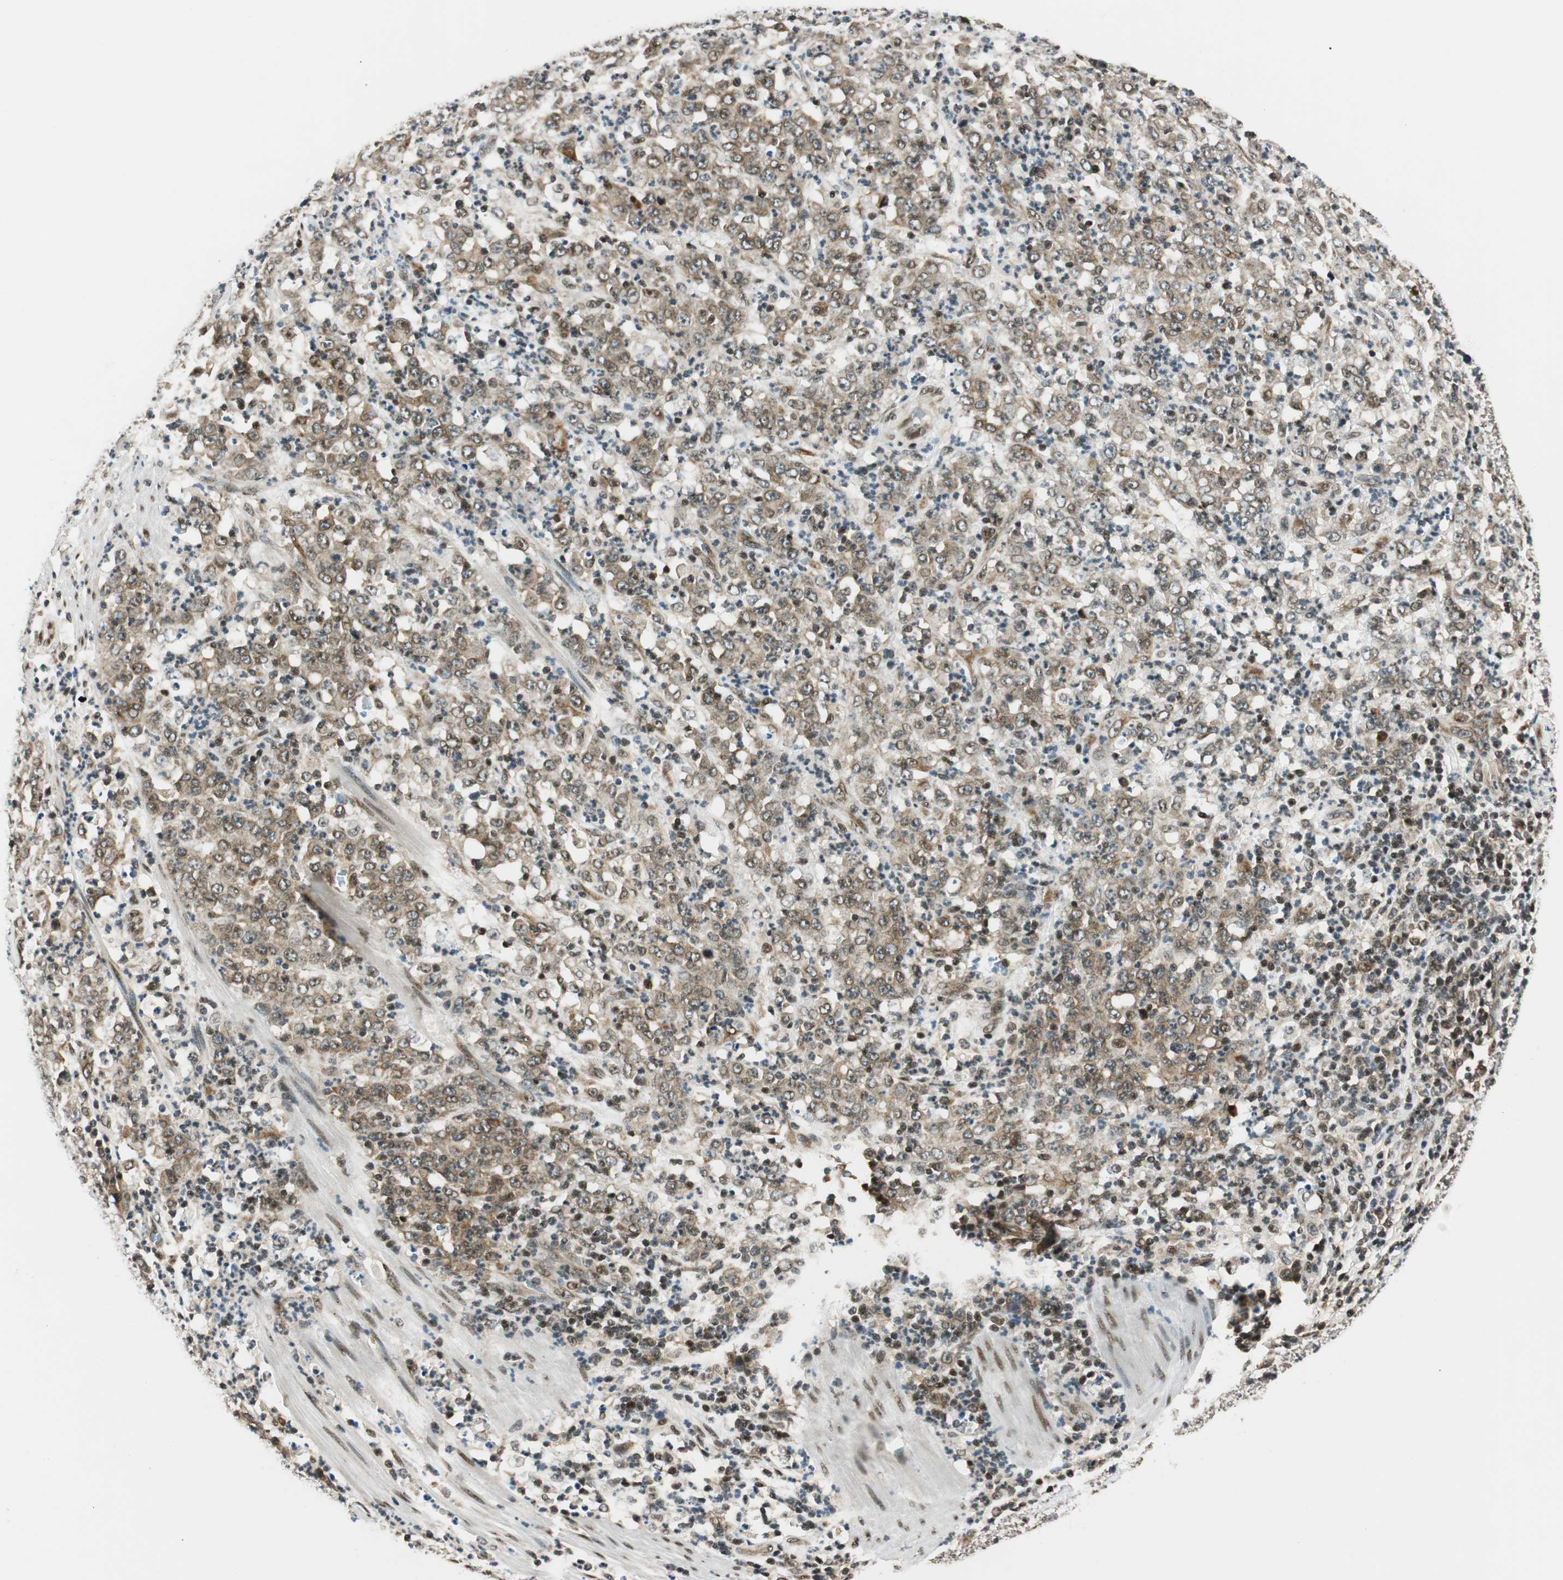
{"staining": {"intensity": "moderate", "quantity": ">75%", "location": "cytoplasmic/membranous"}, "tissue": "stomach cancer", "cell_type": "Tumor cells", "image_type": "cancer", "snomed": [{"axis": "morphology", "description": "Adenocarcinoma, NOS"}, {"axis": "topography", "description": "Stomach, lower"}], "caption": "Stomach cancer (adenocarcinoma) tissue exhibits moderate cytoplasmic/membranous staining in about >75% of tumor cells Nuclei are stained in blue.", "gene": "RING1", "patient": {"sex": "female", "age": 71}}